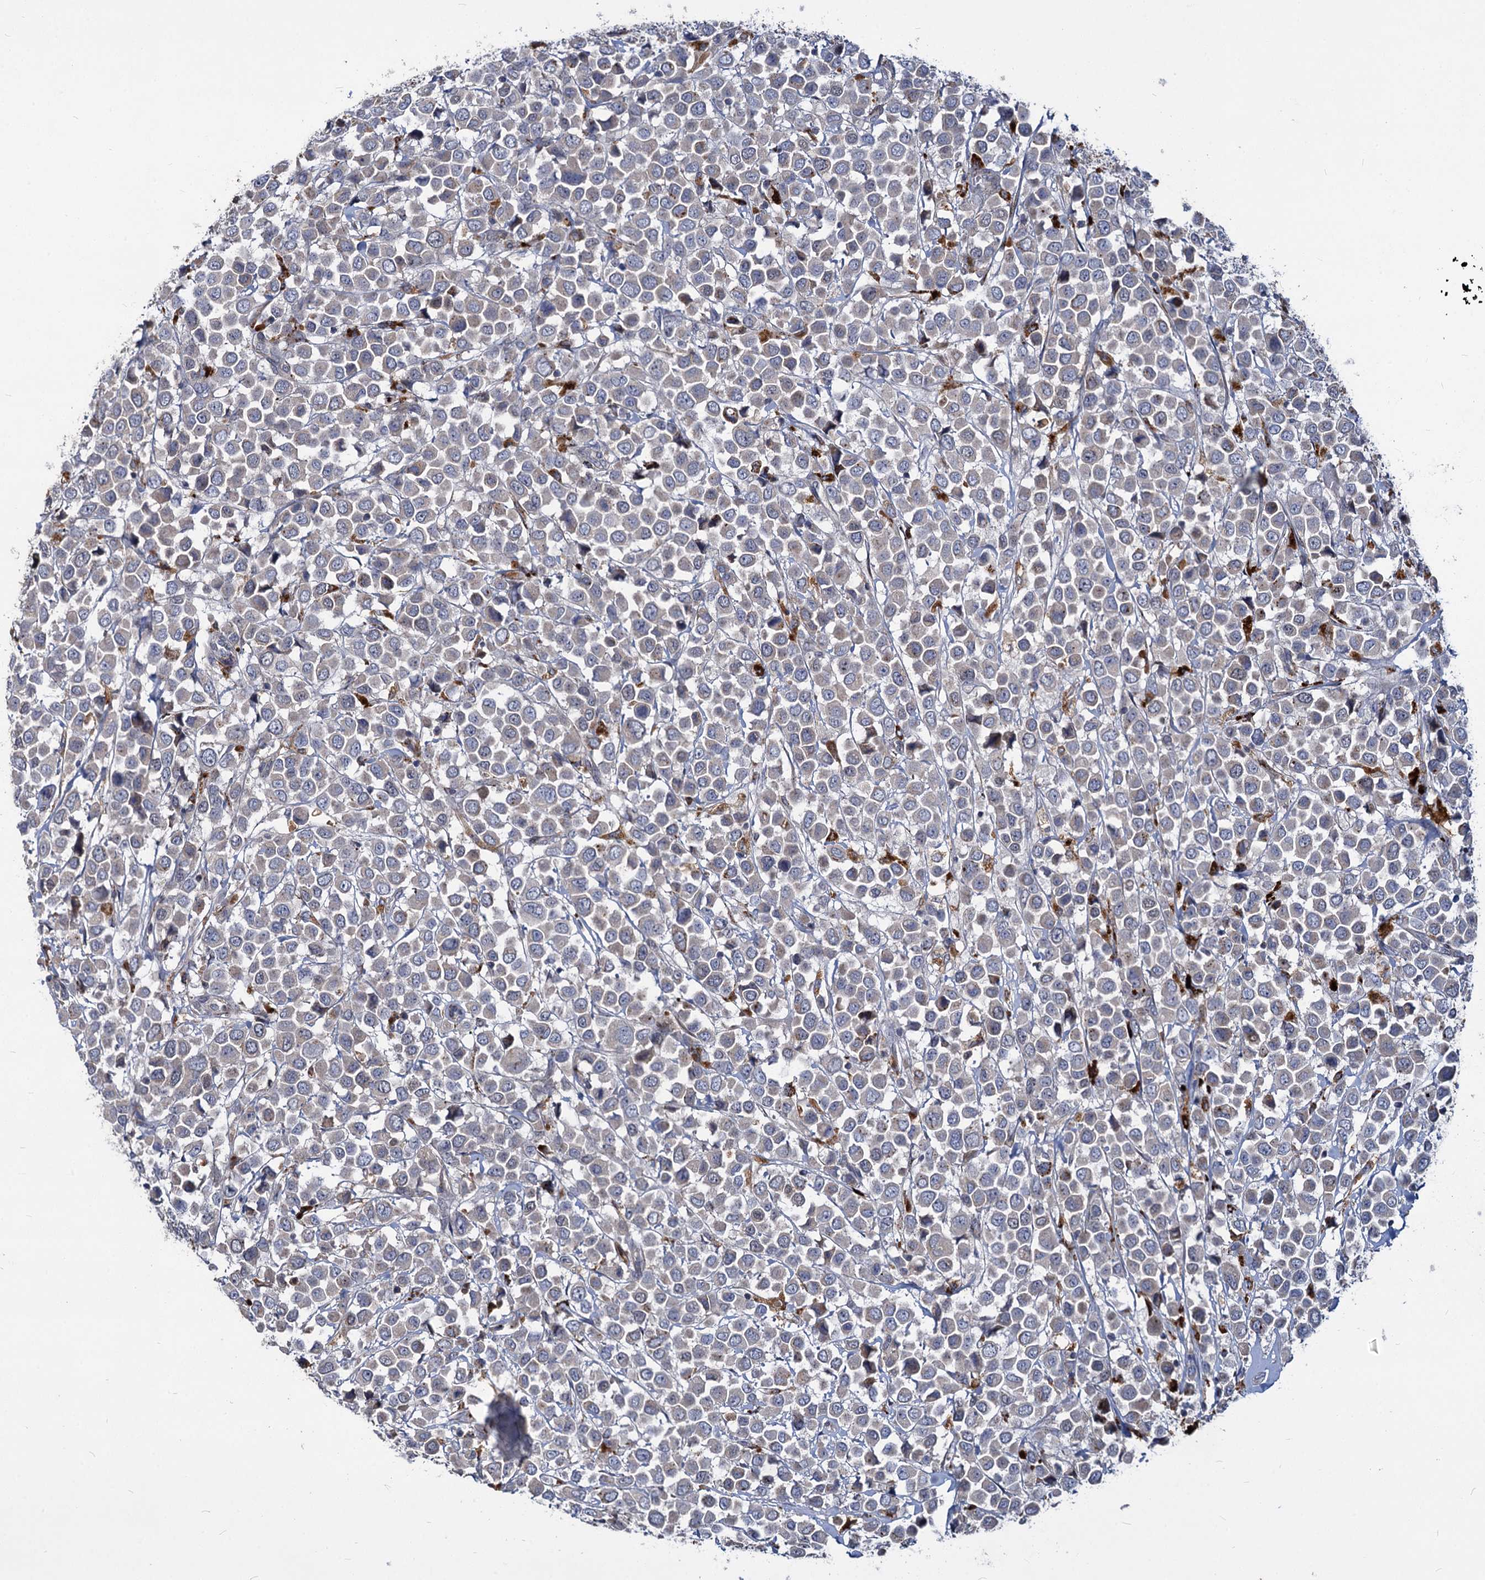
{"staining": {"intensity": "negative", "quantity": "none", "location": "none"}, "tissue": "breast cancer", "cell_type": "Tumor cells", "image_type": "cancer", "snomed": [{"axis": "morphology", "description": "Duct carcinoma"}, {"axis": "topography", "description": "Breast"}], "caption": "A photomicrograph of human breast intraductal carcinoma is negative for staining in tumor cells.", "gene": "C11orf86", "patient": {"sex": "female", "age": 61}}